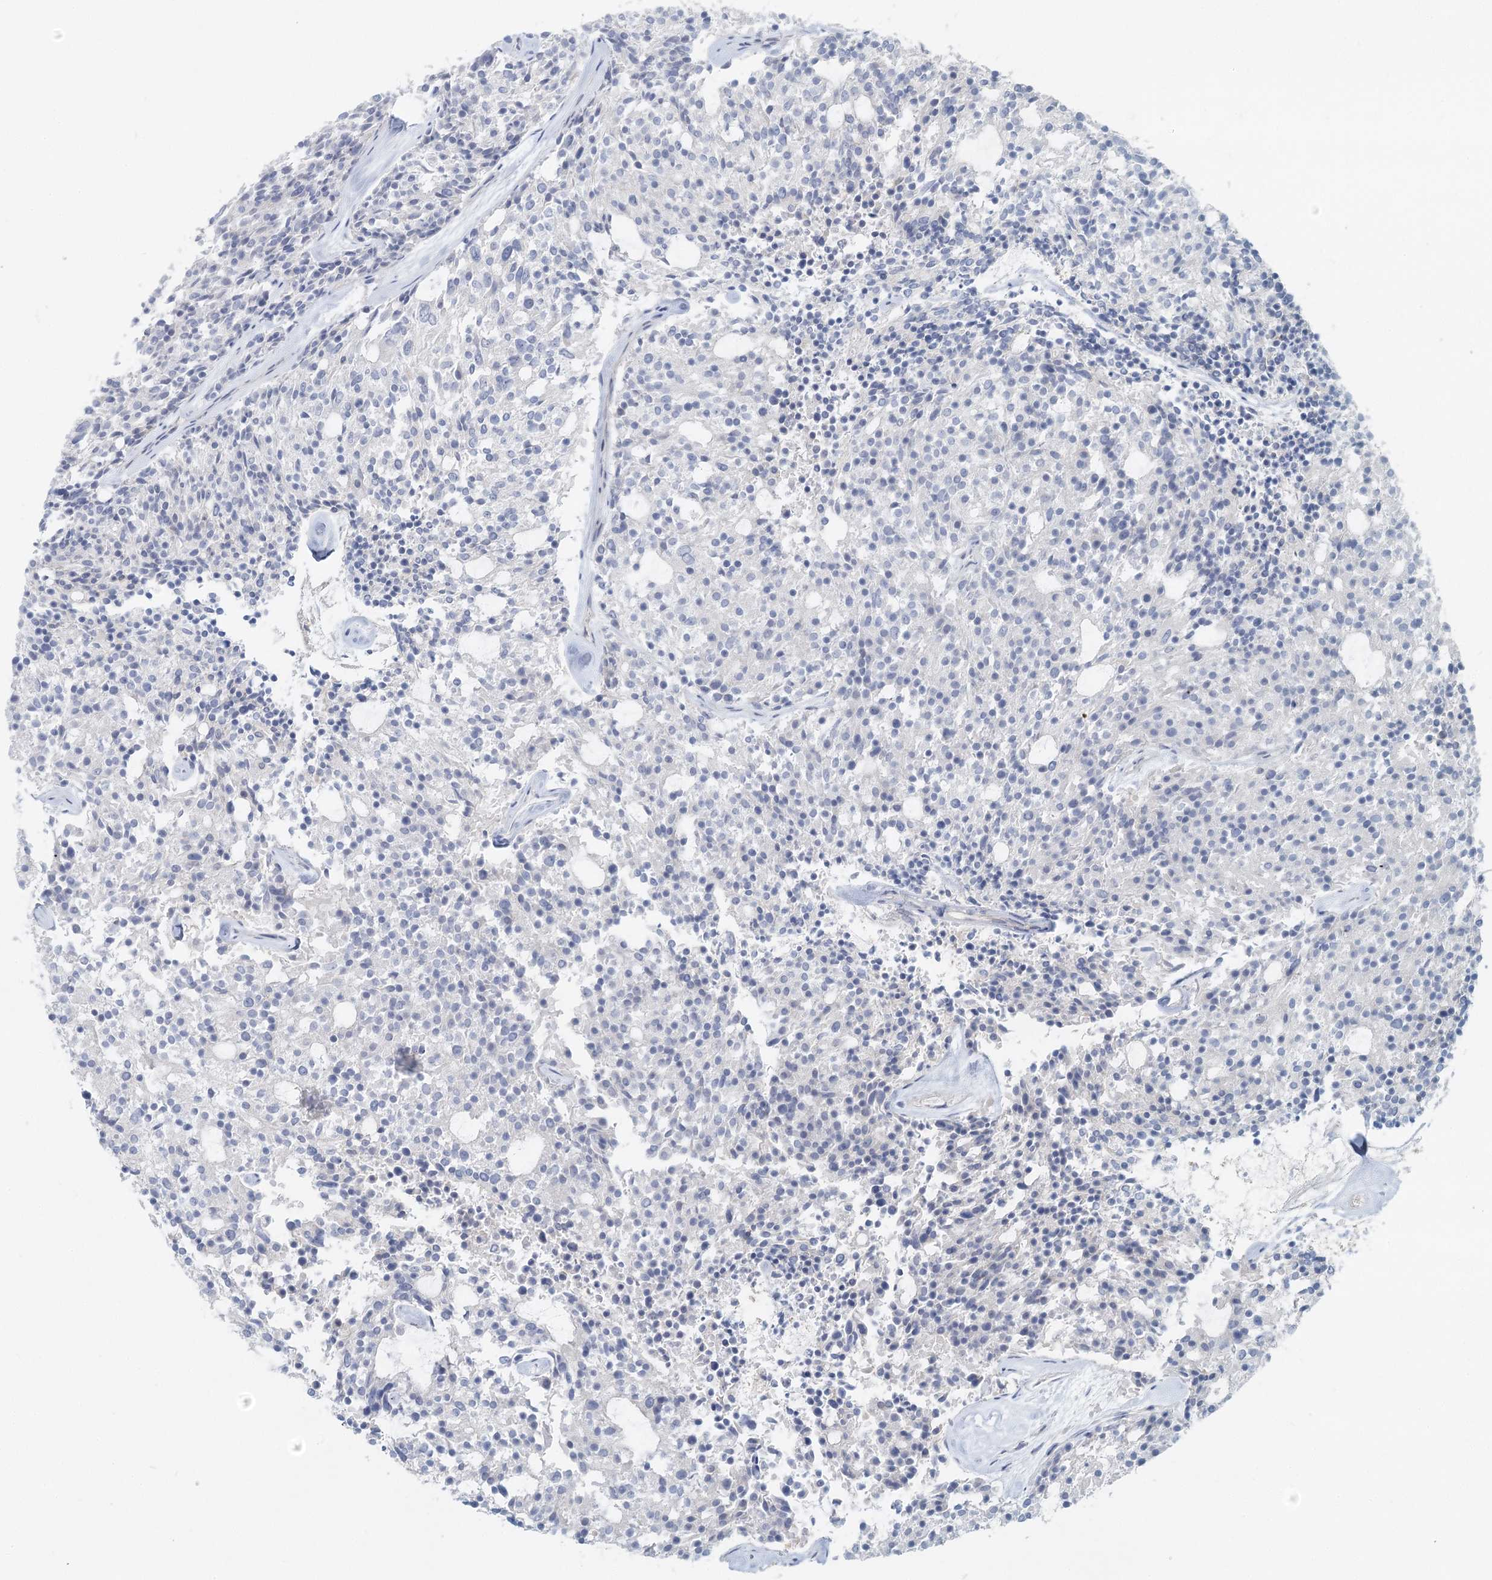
{"staining": {"intensity": "negative", "quantity": "none", "location": "none"}, "tissue": "carcinoid", "cell_type": "Tumor cells", "image_type": "cancer", "snomed": [{"axis": "morphology", "description": "Carcinoid, malignant, NOS"}, {"axis": "topography", "description": "Pancreas"}], "caption": "DAB (3,3'-diaminobenzidine) immunohistochemical staining of carcinoid reveals no significant expression in tumor cells.", "gene": "DNMBP", "patient": {"sex": "female", "age": 54}}